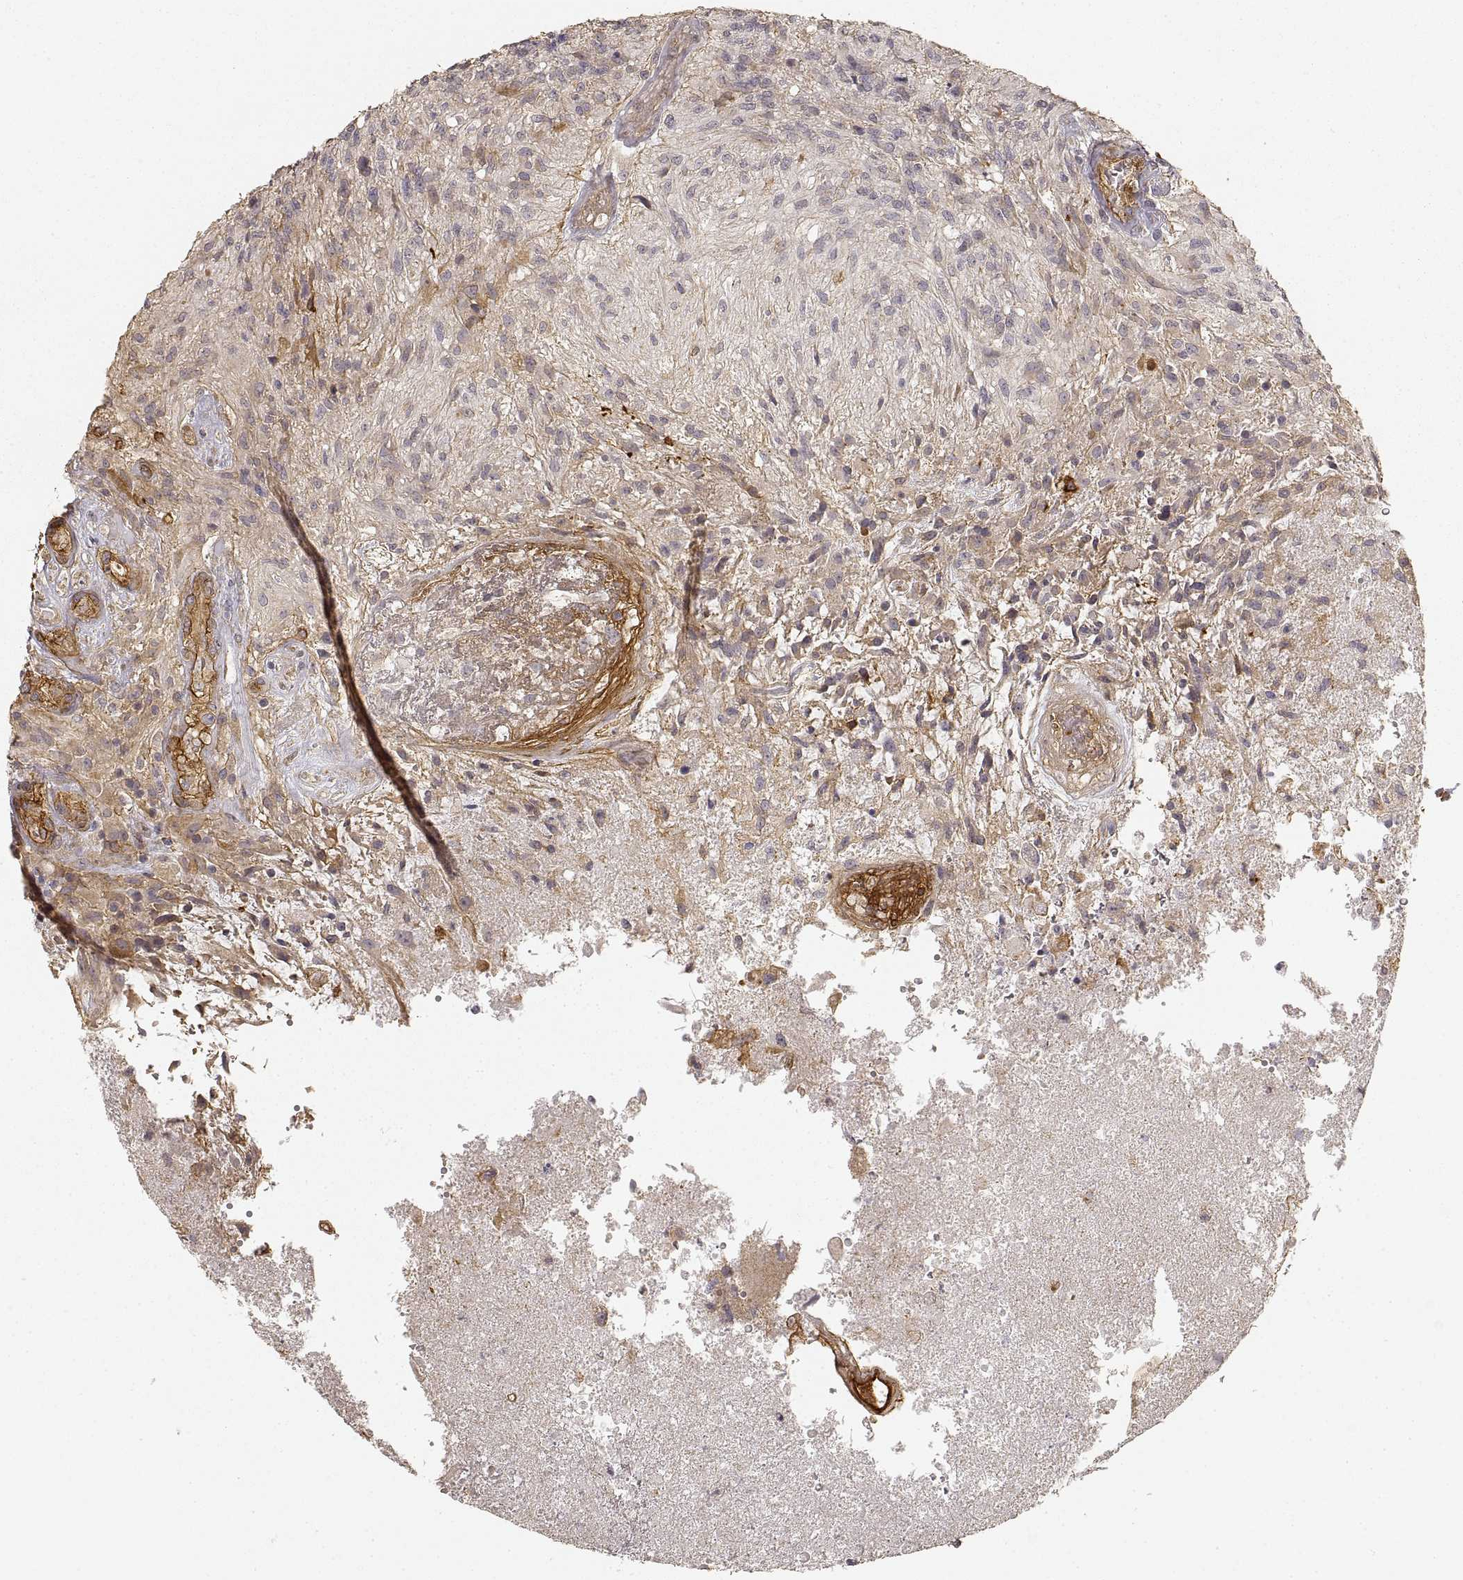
{"staining": {"intensity": "negative", "quantity": "none", "location": "none"}, "tissue": "glioma", "cell_type": "Tumor cells", "image_type": "cancer", "snomed": [{"axis": "morphology", "description": "Glioma, malignant, High grade"}, {"axis": "topography", "description": "Brain"}], "caption": "This is a histopathology image of immunohistochemistry (IHC) staining of malignant high-grade glioma, which shows no staining in tumor cells. The staining is performed using DAB brown chromogen with nuclei counter-stained in using hematoxylin.", "gene": "LAMA4", "patient": {"sex": "male", "age": 56}}